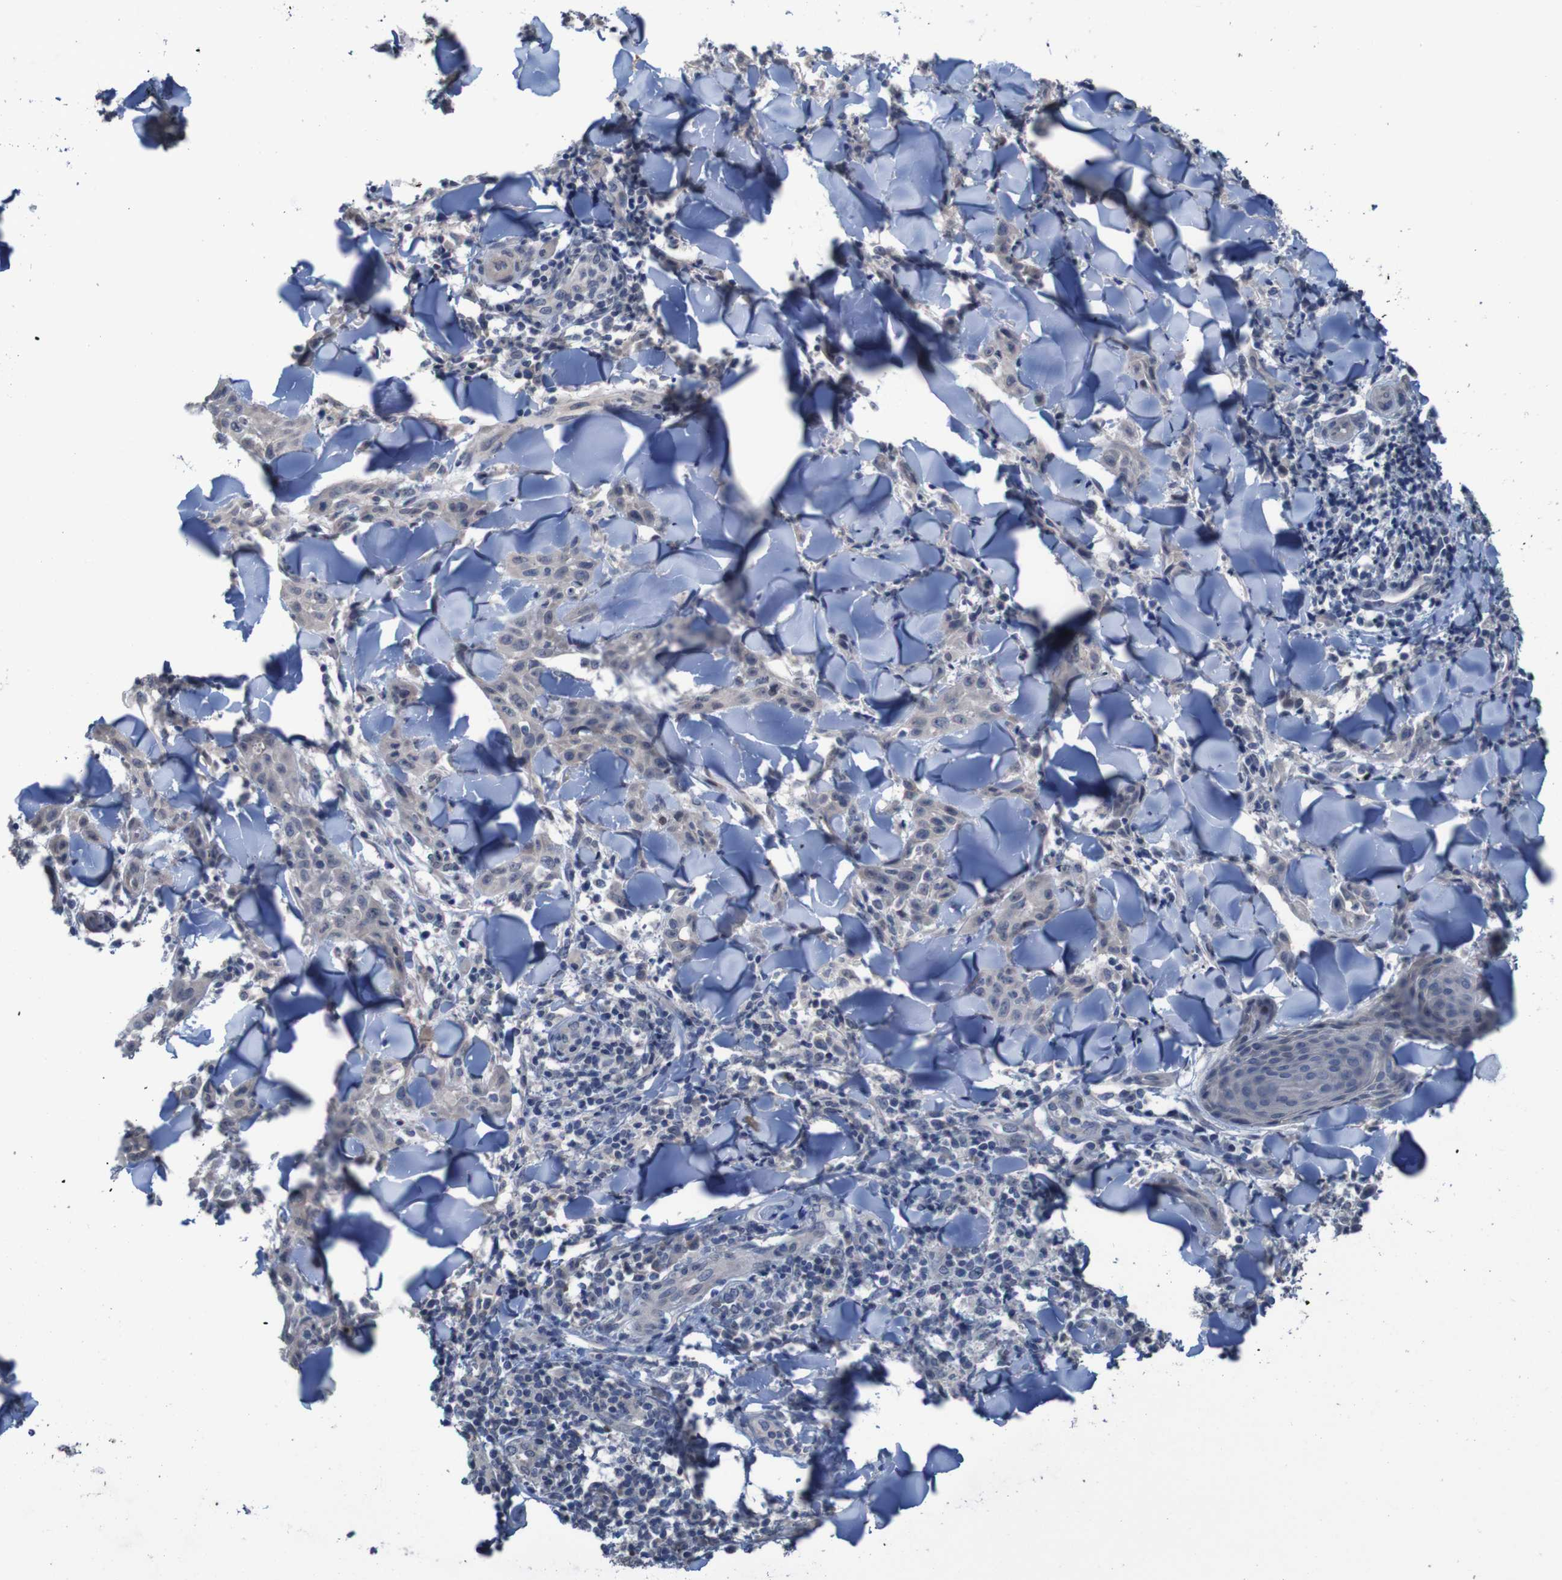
{"staining": {"intensity": "negative", "quantity": "none", "location": "none"}, "tissue": "skin cancer", "cell_type": "Tumor cells", "image_type": "cancer", "snomed": [{"axis": "morphology", "description": "Squamous cell carcinoma, NOS"}, {"axis": "topography", "description": "Skin"}], "caption": "The immunohistochemistry photomicrograph has no significant staining in tumor cells of skin squamous cell carcinoma tissue. (Stains: DAB immunohistochemistry with hematoxylin counter stain, Microscopy: brightfield microscopy at high magnification).", "gene": "CLDN18", "patient": {"sex": "male", "age": 24}}